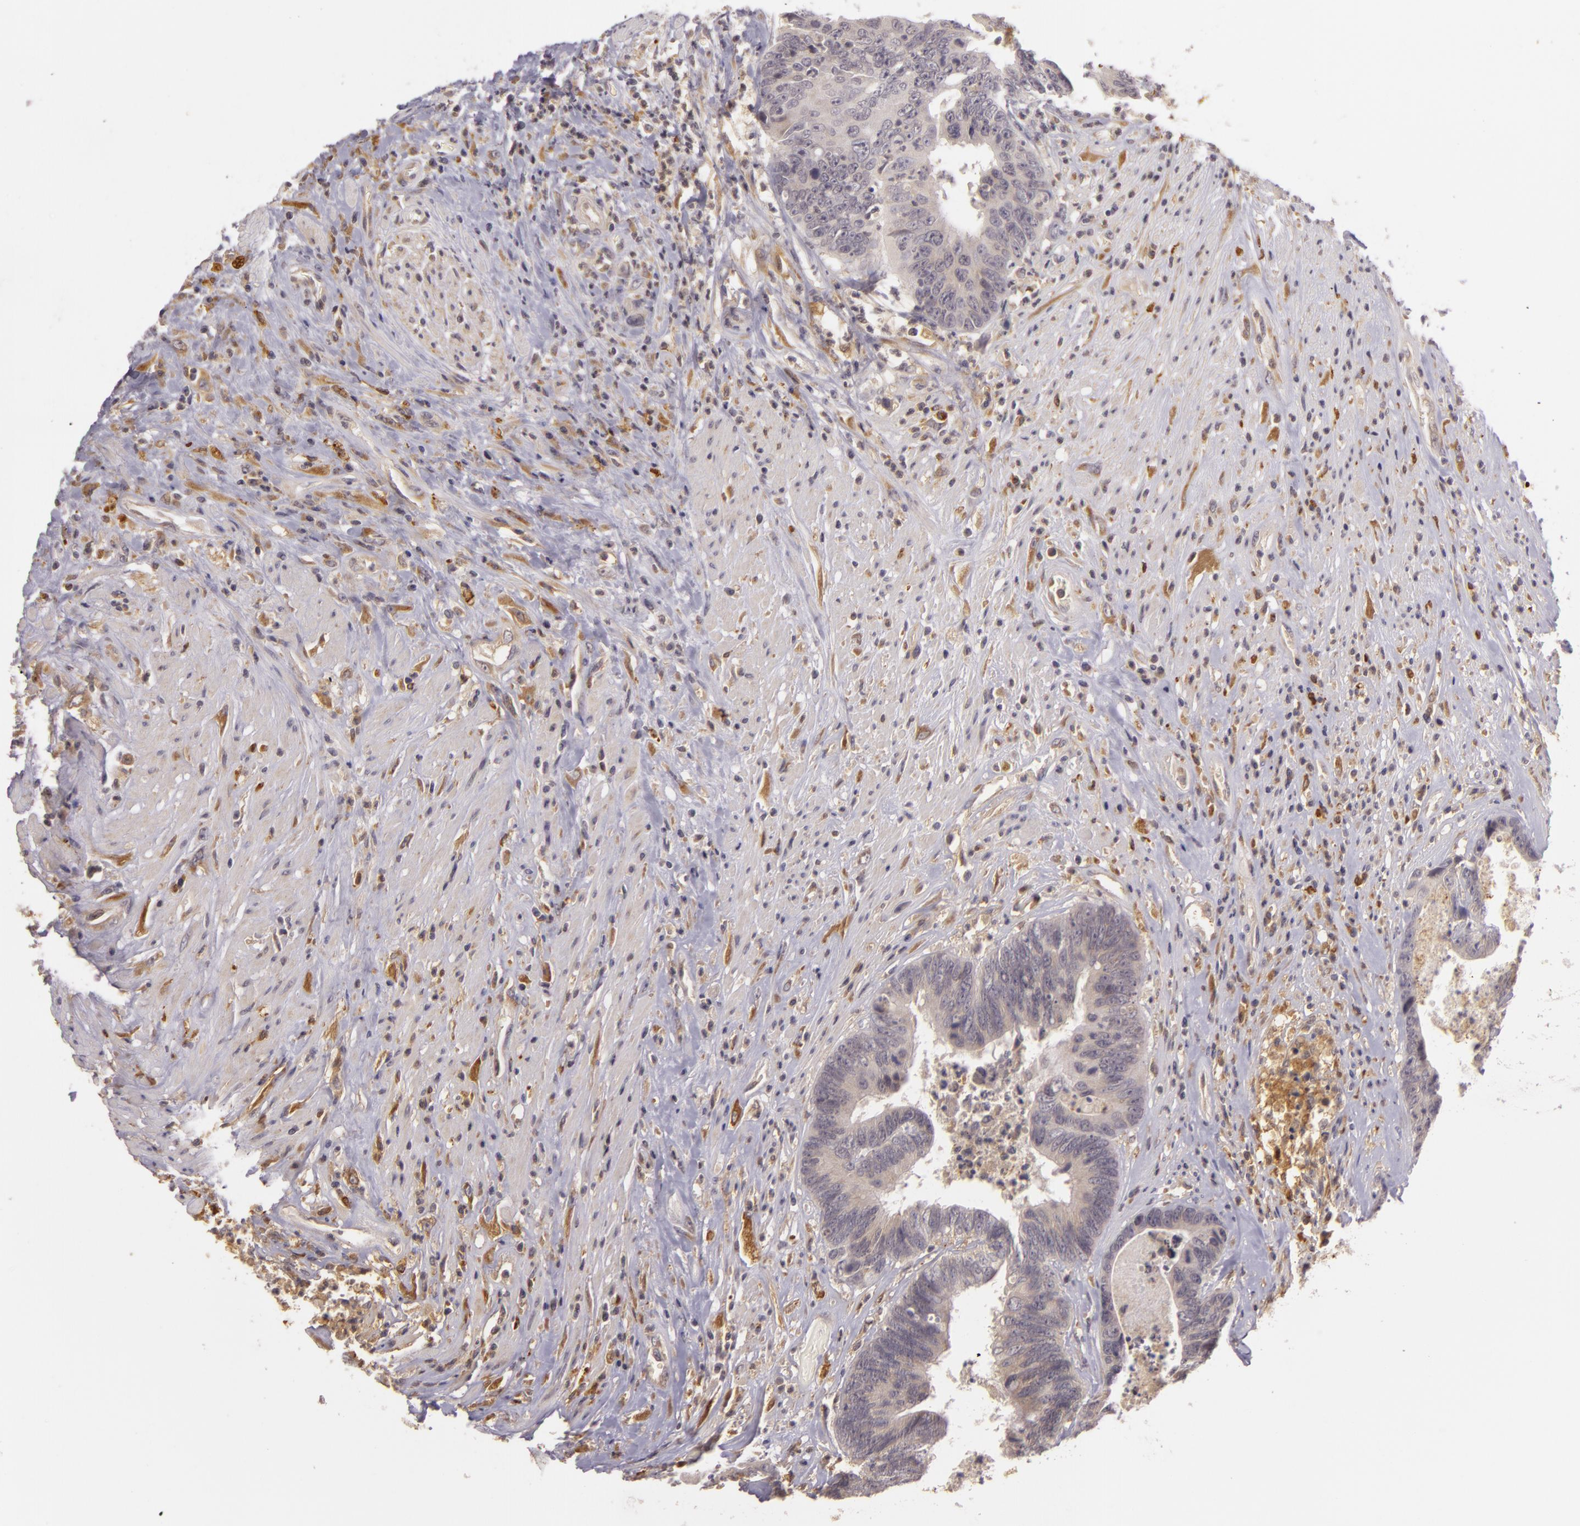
{"staining": {"intensity": "weak", "quantity": ">75%", "location": "cytoplasmic/membranous"}, "tissue": "colorectal cancer", "cell_type": "Tumor cells", "image_type": "cancer", "snomed": [{"axis": "morphology", "description": "Adenocarcinoma, NOS"}, {"axis": "topography", "description": "Rectum"}], "caption": "An immunohistochemistry photomicrograph of tumor tissue is shown. Protein staining in brown shows weak cytoplasmic/membranous positivity in adenocarcinoma (colorectal) within tumor cells. The staining is performed using DAB (3,3'-diaminobenzidine) brown chromogen to label protein expression. The nuclei are counter-stained blue using hematoxylin.", "gene": "PPP1R3F", "patient": {"sex": "female", "age": 65}}